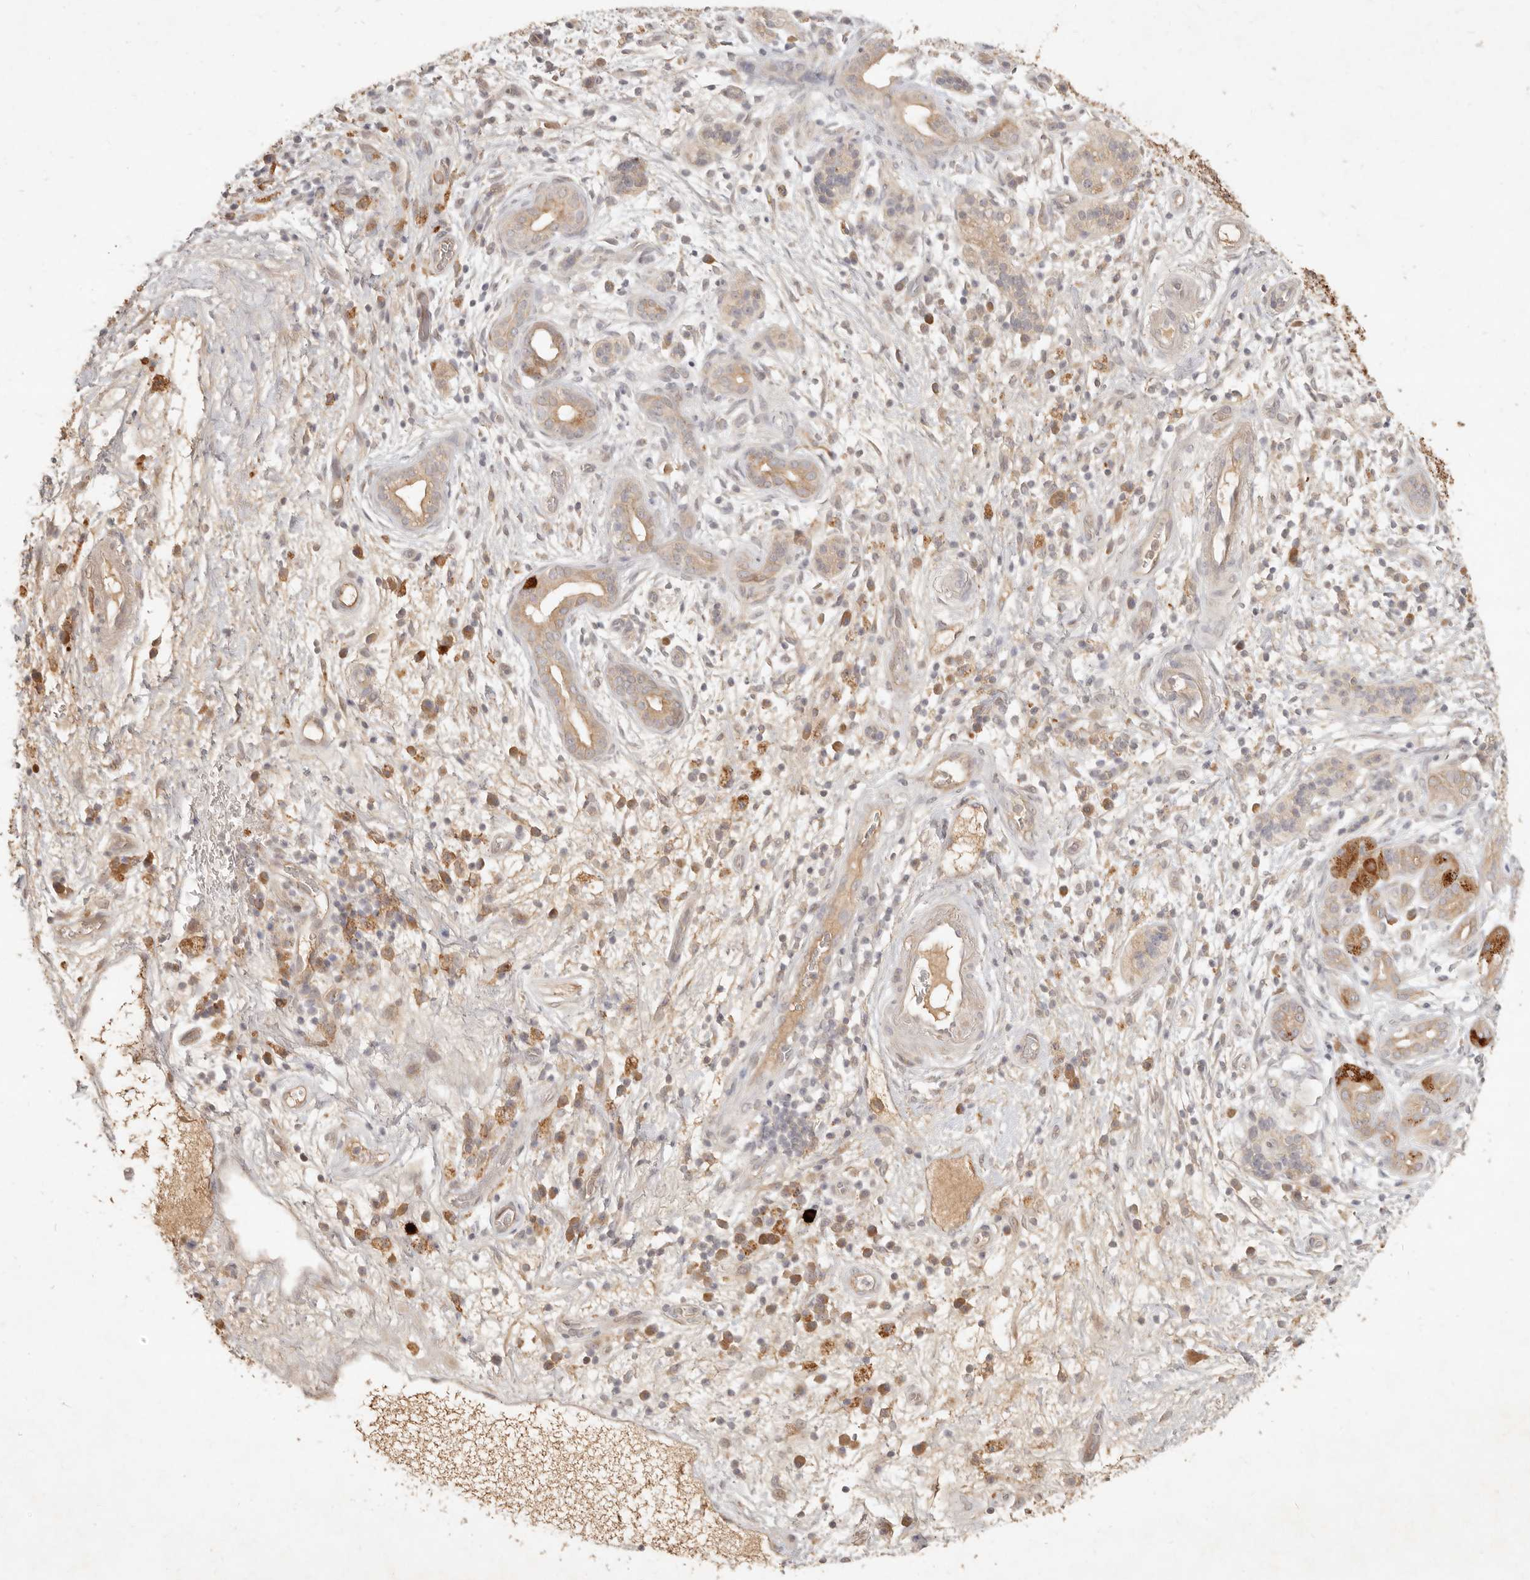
{"staining": {"intensity": "strong", "quantity": "25%-75%", "location": "cytoplasmic/membranous"}, "tissue": "pancreatic cancer", "cell_type": "Tumor cells", "image_type": "cancer", "snomed": [{"axis": "morphology", "description": "Adenocarcinoma, NOS"}, {"axis": "topography", "description": "Pancreas"}], "caption": "This micrograph shows pancreatic cancer (adenocarcinoma) stained with immunohistochemistry (IHC) to label a protein in brown. The cytoplasmic/membranous of tumor cells show strong positivity for the protein. Nuclei are counter-stained blue.", "gene": "UBXN11", "patient": {"sex": "male", "age": 78}}